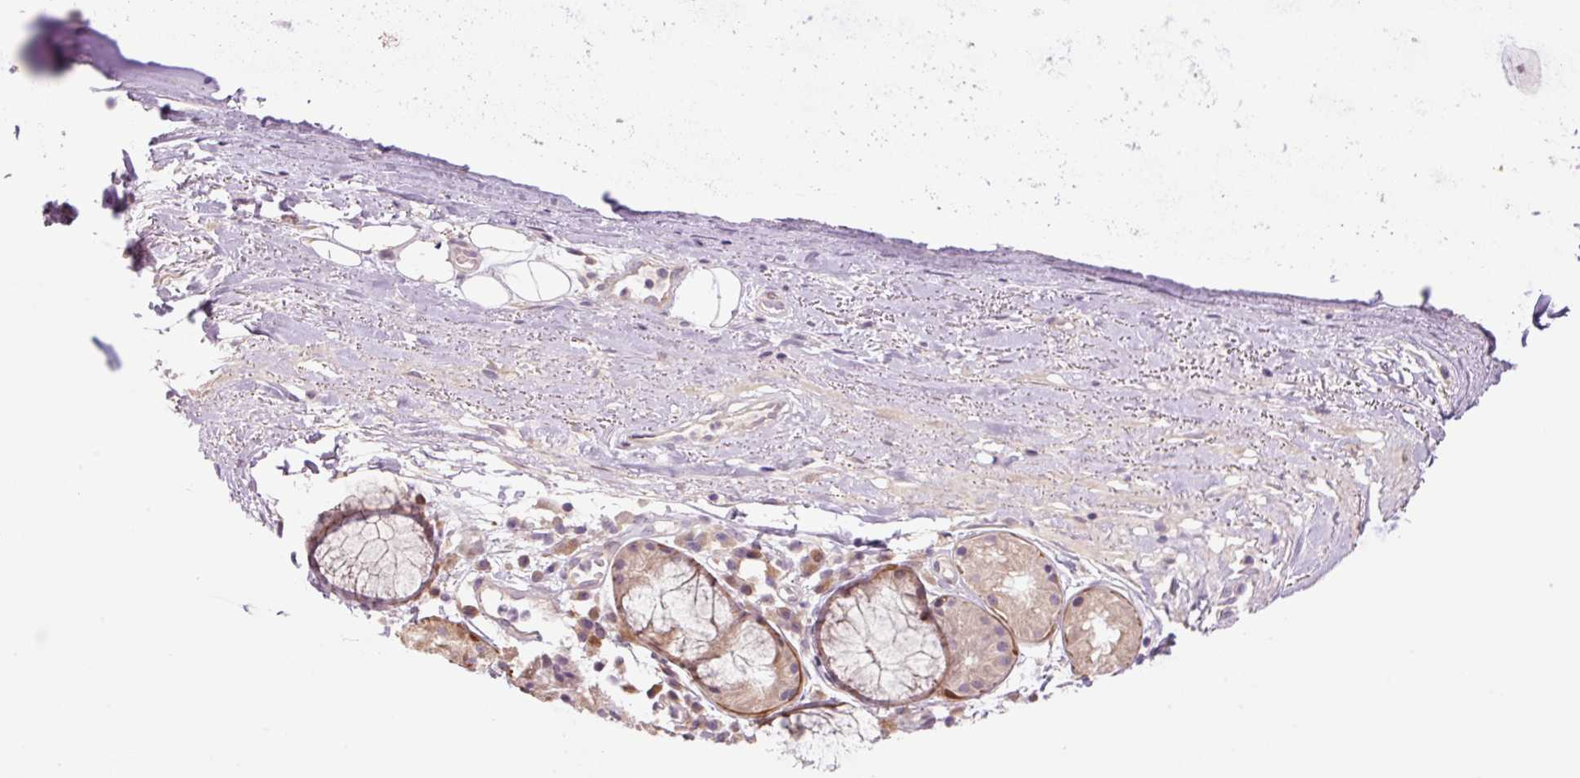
{"staining": {"intensity": "negative", "quantity": "none", "location": "none"}, "tissue": "adipose tissue", "cell_type": "Adipocytes", "image_type": "normal", "snomed": [{"axis": "morphology", "description": "Normal tissue, NOS"}, {"axis": "topography", "description": "Cartilage tissue"}, {"axis": "topography", "description": "Nasopharynx"}, {"axis": "topography", "description": "Thyroid gland"}], "caption": "This is an immunohistochemistry (IHC) photomicrograph of benign adipose tissue. There is no positivity in adipocytes.", "gene": "SLC29A3", "patient": {"sex": "male", "age": 63}}